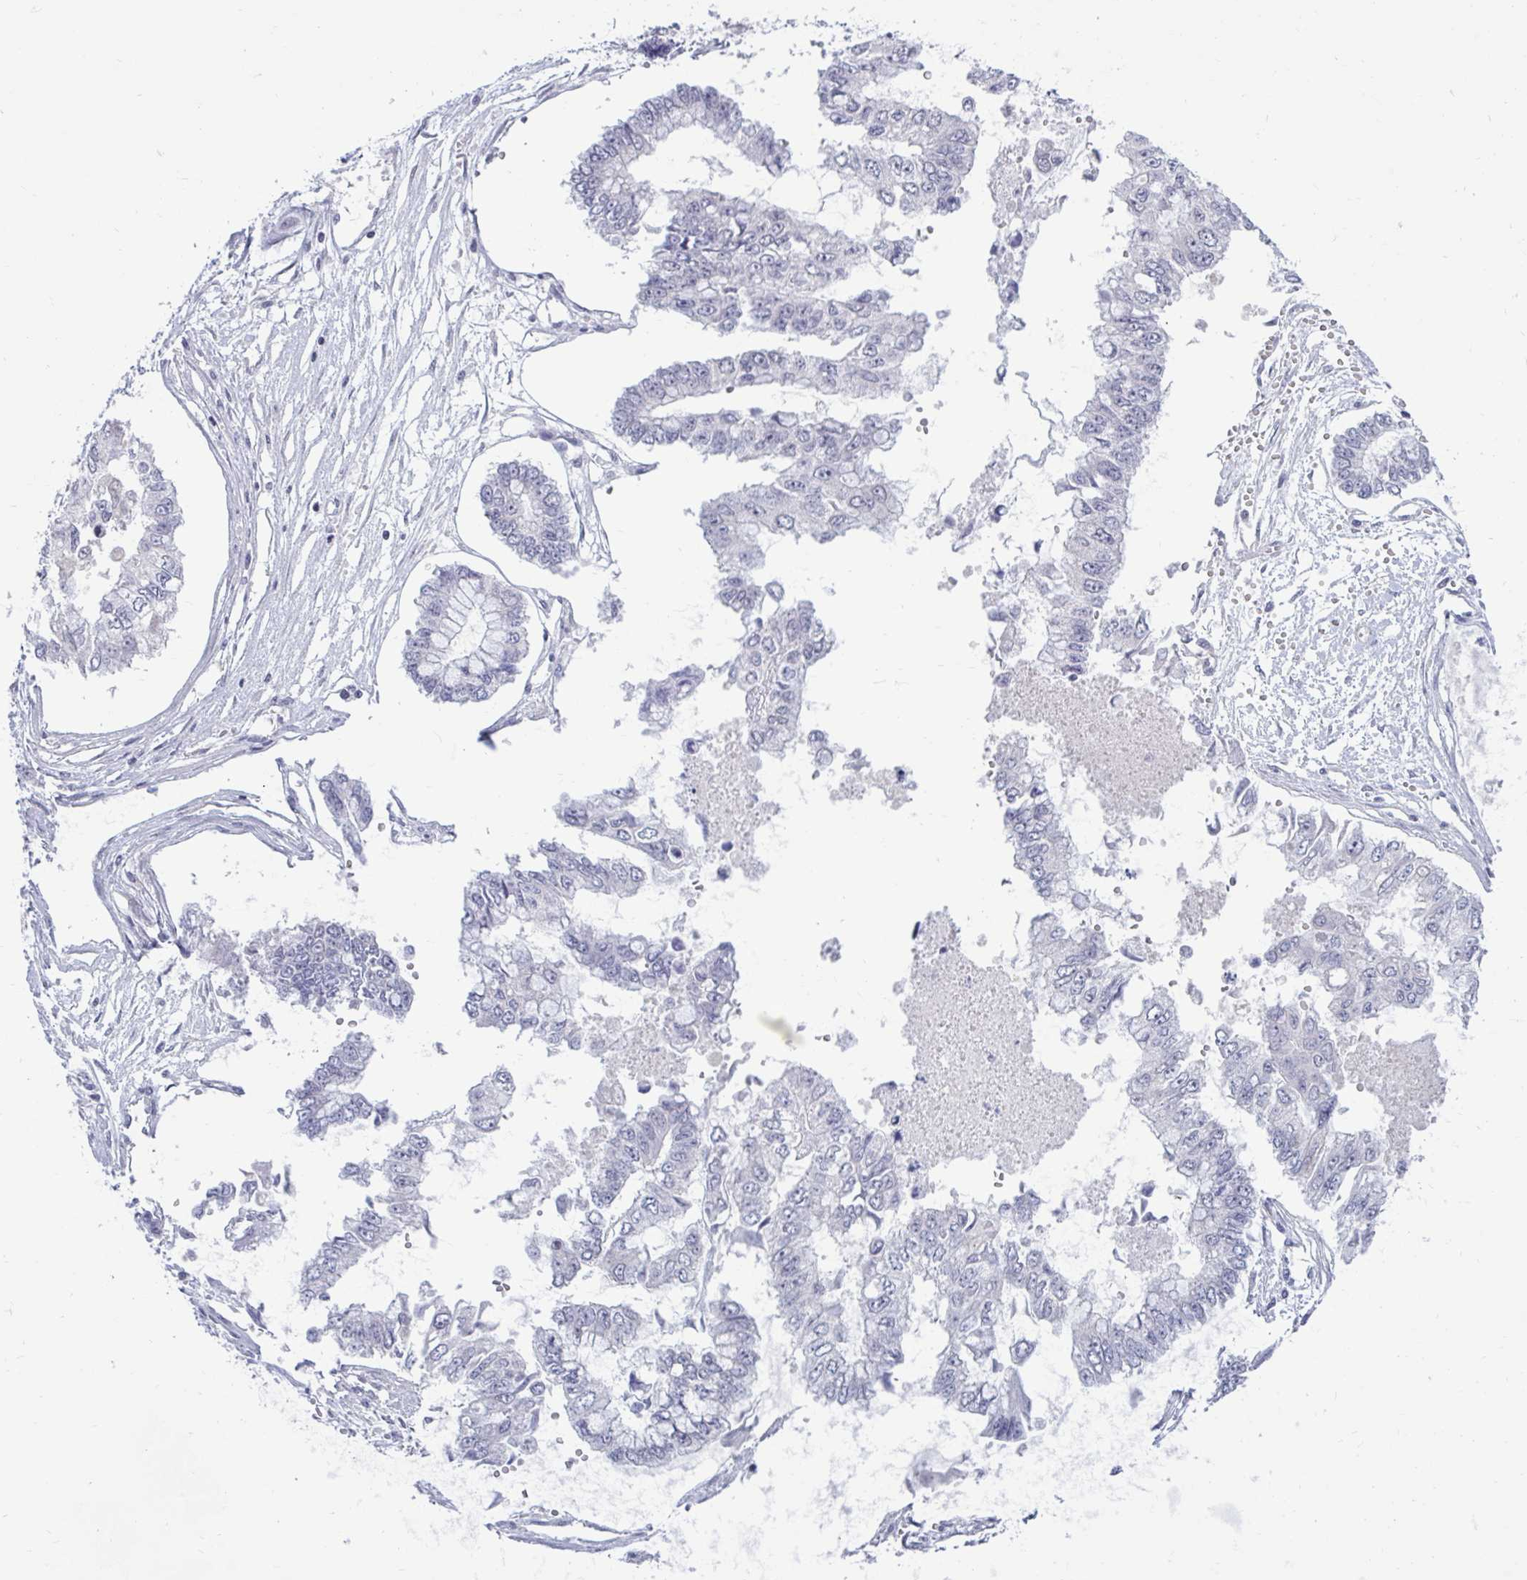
{"staining": {"intensity": "negative", "quantity": "none", "location": "none"}, "tissue": "ovarian cancer", "cell_type": "Tumor cells", "image_type": "cancer", "snomed": [{"axis": "morphology", "description": "Cystadenocarcinoma, mucinous, NOS"}, {"axis": "topography", "description": "Ovary"}], "caption": "Image shows no significant protein positivity in tumor cells of mucinous cystadenocarcinoma (ovarian).", "gene": "ARPP19", "patient": {"sex": "female", "age": 72}}